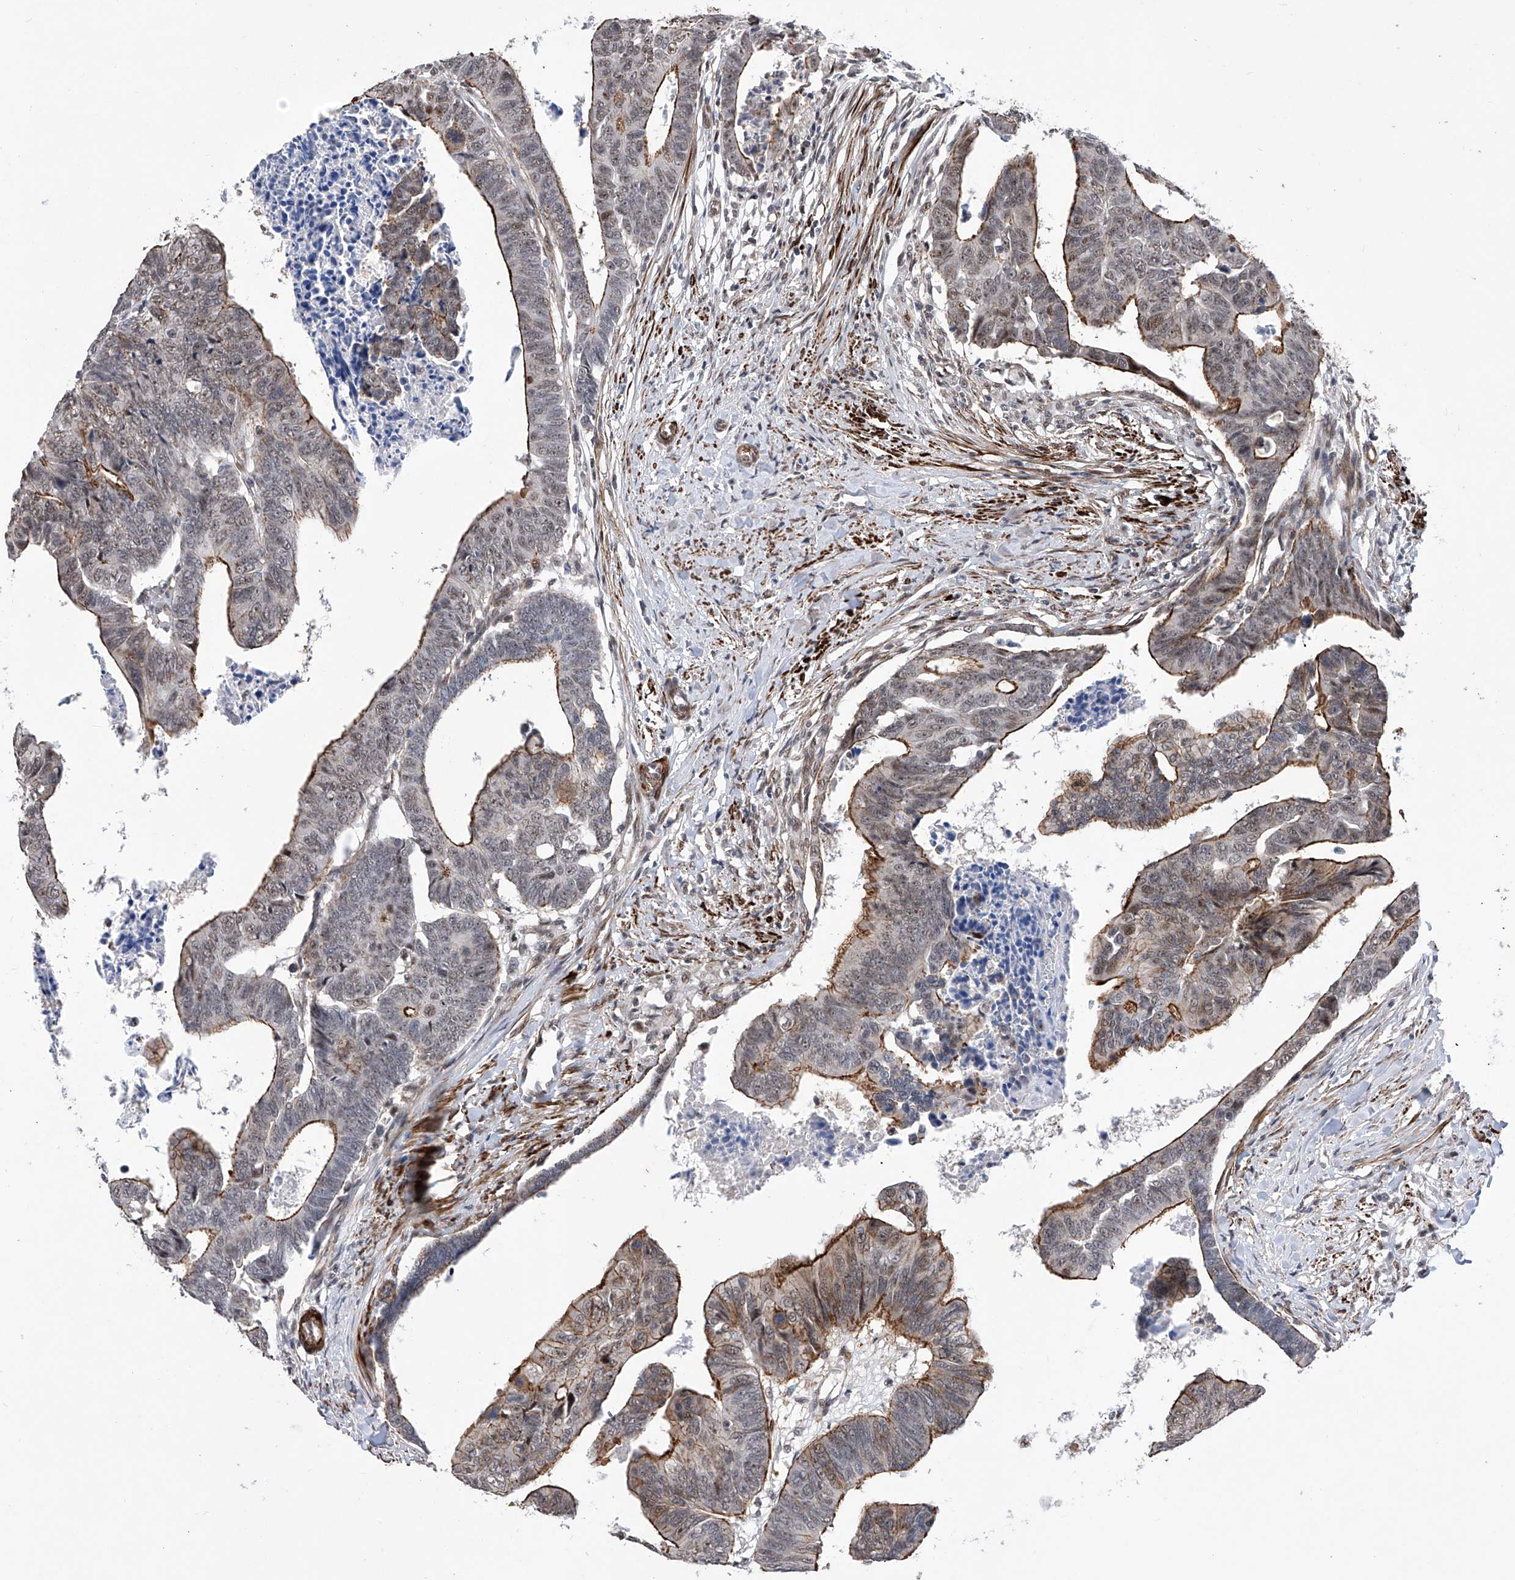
{"staining": {"intensity": "moderate", "quantity": "25%-75%", "location": "cytoplasmic/membranous"}, "tissue": "colorectal cancer", "cell_type": "Tumor cells", "image_type": "cancer", "snomed": [{"axis": "morphology", "description": "Adenocarcinoma, NOS"}, {"axis": "topography", "description": "Rectum"}], "caption": "This image reveals immunohistochemistry (IHC) staining of colorectal adenocarcinoma, with medium moderate cytoplasmic/membranous expression in approximately 25%-75% of tumor cells.", "gene": "NFATC4", "patient": {"sex": "female", "age": 65}}